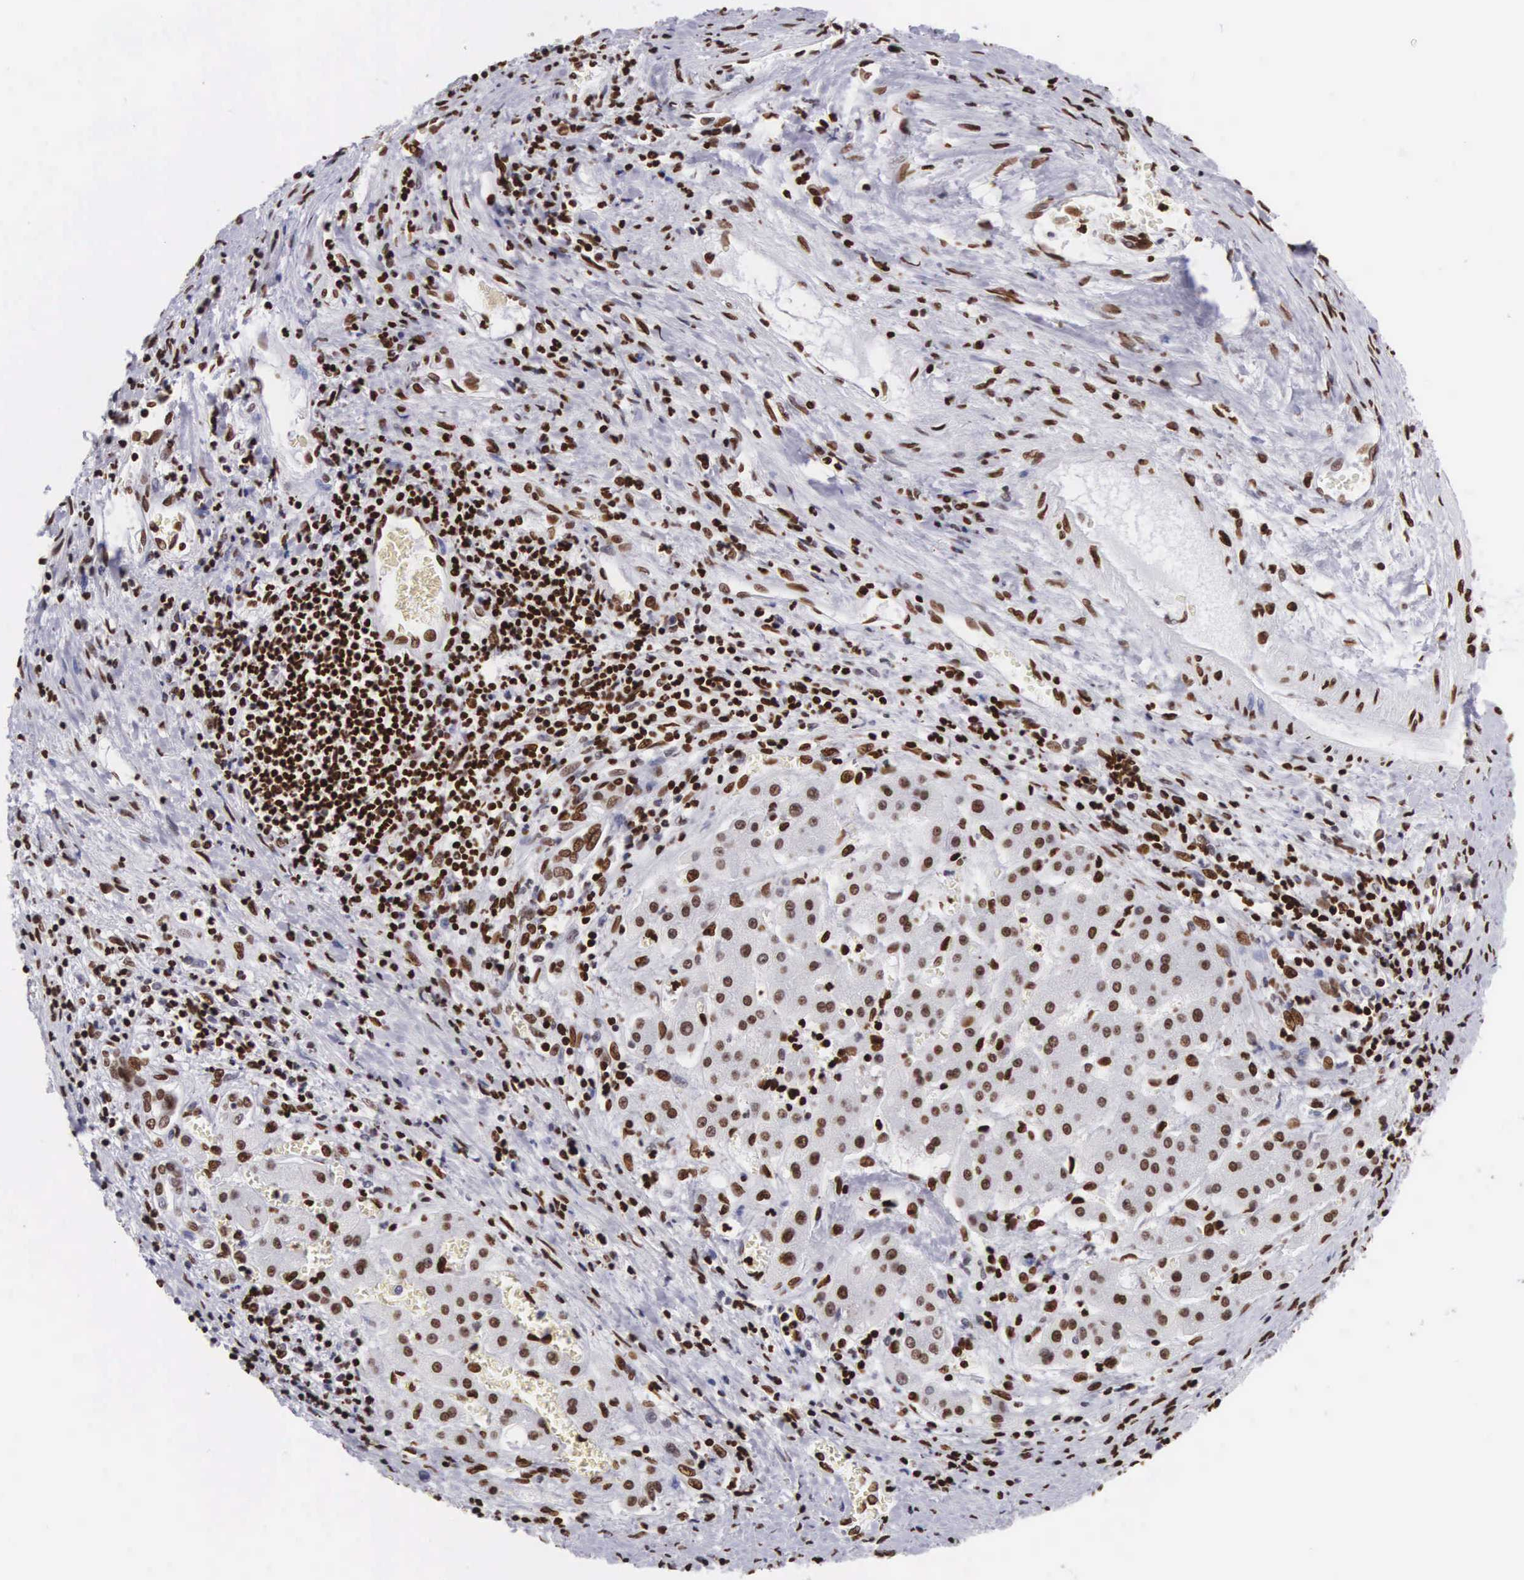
{"staining": {"intensity": "strong", "quantity": ">75%", "location": "nuclear"}, "tissue": "liver cancer", "cell_type": "Tumor cells", "image_type": "cancer", "snomed": [{"axis": "morphology", "description": "Carcinoma, Hepatocellular, NOS"}, {"axis": "topography", "description": "Liver"}], "caption": "DAB (3,3'-diaminobenzidine) immunohistochemical staining of human hepatocellular carcinoma (liver) demonstrates strong nuclear protein staining in approximately >75% of tumor cells.", "gene": "MECP2", "patient": {"sex": "male", "age": 24}}